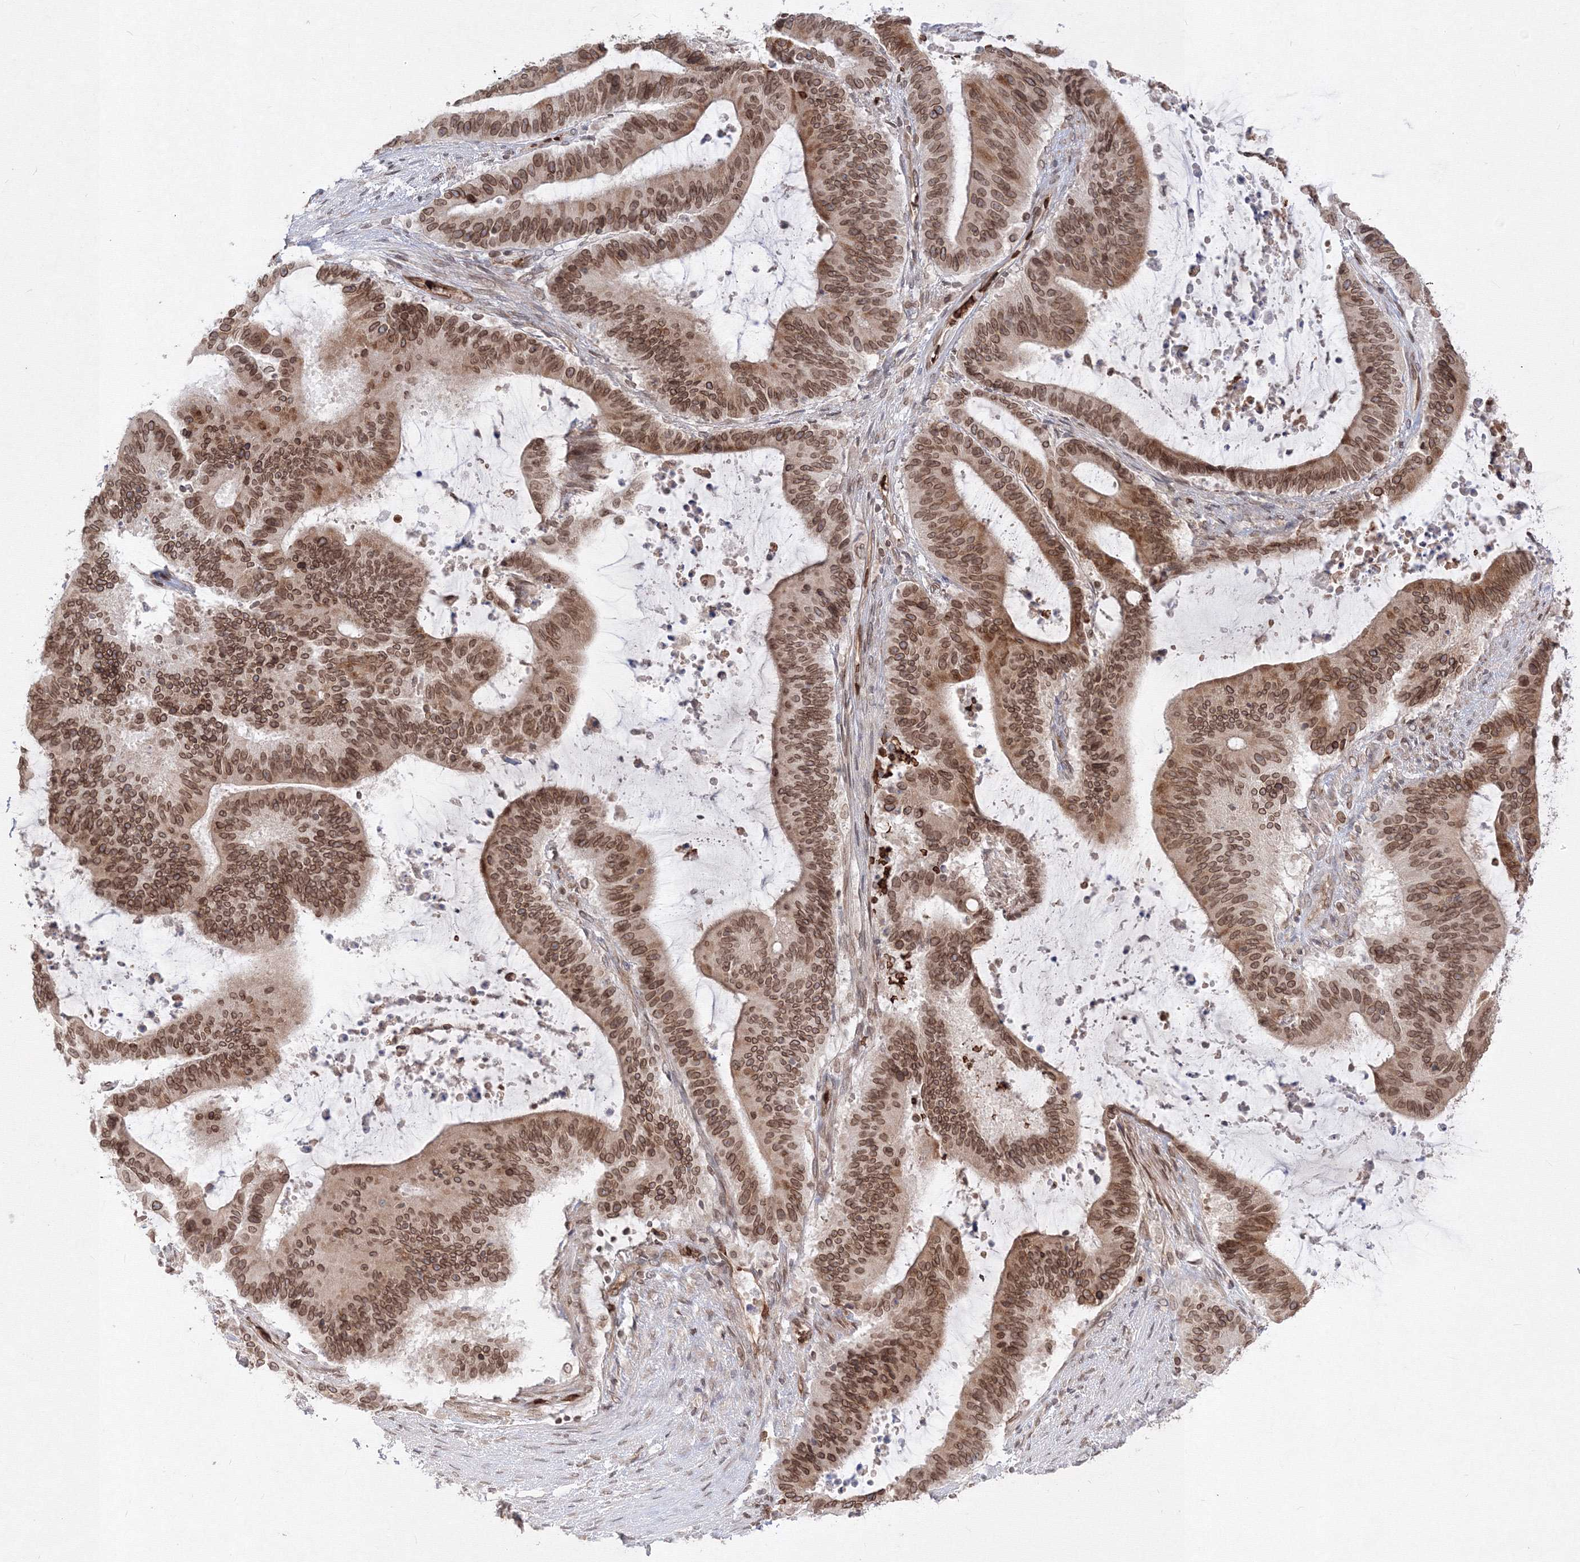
{"staining": {"intensity": "moderate", "quantity": ">75%", "location": "cytoplasmic/membranous,nuclear"}, "tissue": "liver cancer", "cell_type": "Tumor cells", "image_type": "cancer", "snomed": [{"axis": "morphology", "description": "Normal tissue, NOS"}, {"axis": "morphology", "description": "Cholangiocarcinoma"}, {"axis": "topography", "description": "Liver"}, {"axis": "topography", "description": "Peripheral nerve tissue"}], "caption": "Moderate cytoplasmic/membranous and nuclear staining is identified in approximately >75% of tumor cells in liver cancer. (brown staining indicates protein expression, while blue staining denotes nuclei).", "gene": "DNAJB2", "patient": {"sex": "female", "age": 73}}